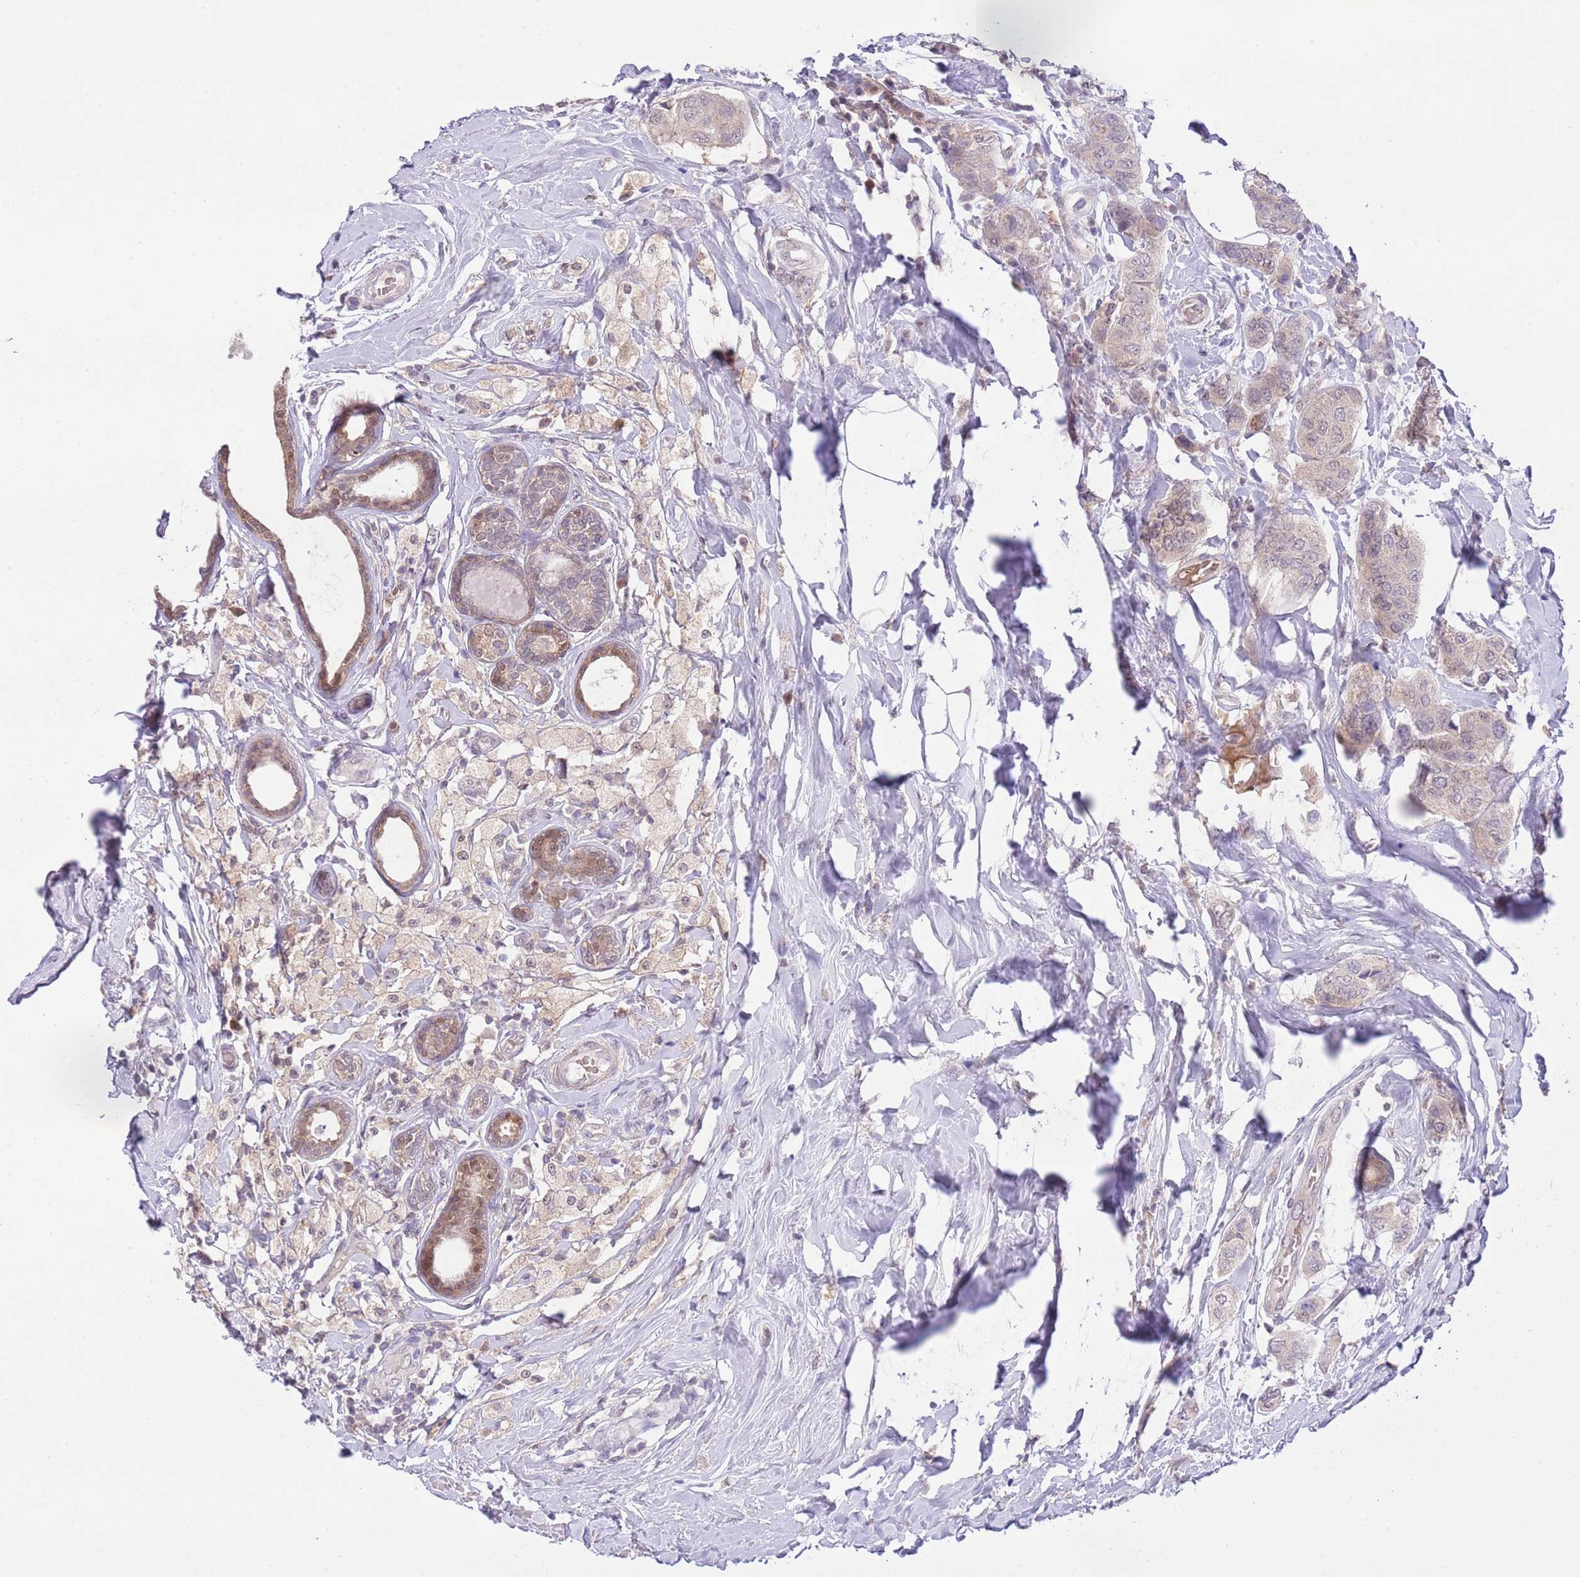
{"staining": {"intensity": "weak", "quantity": "<25%", "location": "cytoplasmic/membranous"}, "tissue": "breast cancer", "cell_type": "Tumor cells", "image_type": "cancer", "snomed": [{"axis": "morphology", "description": "Lobular carcinoma"}, {"axis": "topography", "description": "Breast"}], "caption": "Human breast cancer stained for a protein using immunohistochemistry reveals no staining in tumor cells.", "gene": "GALK2", "patient": {"sex": "female", "age": 51}}